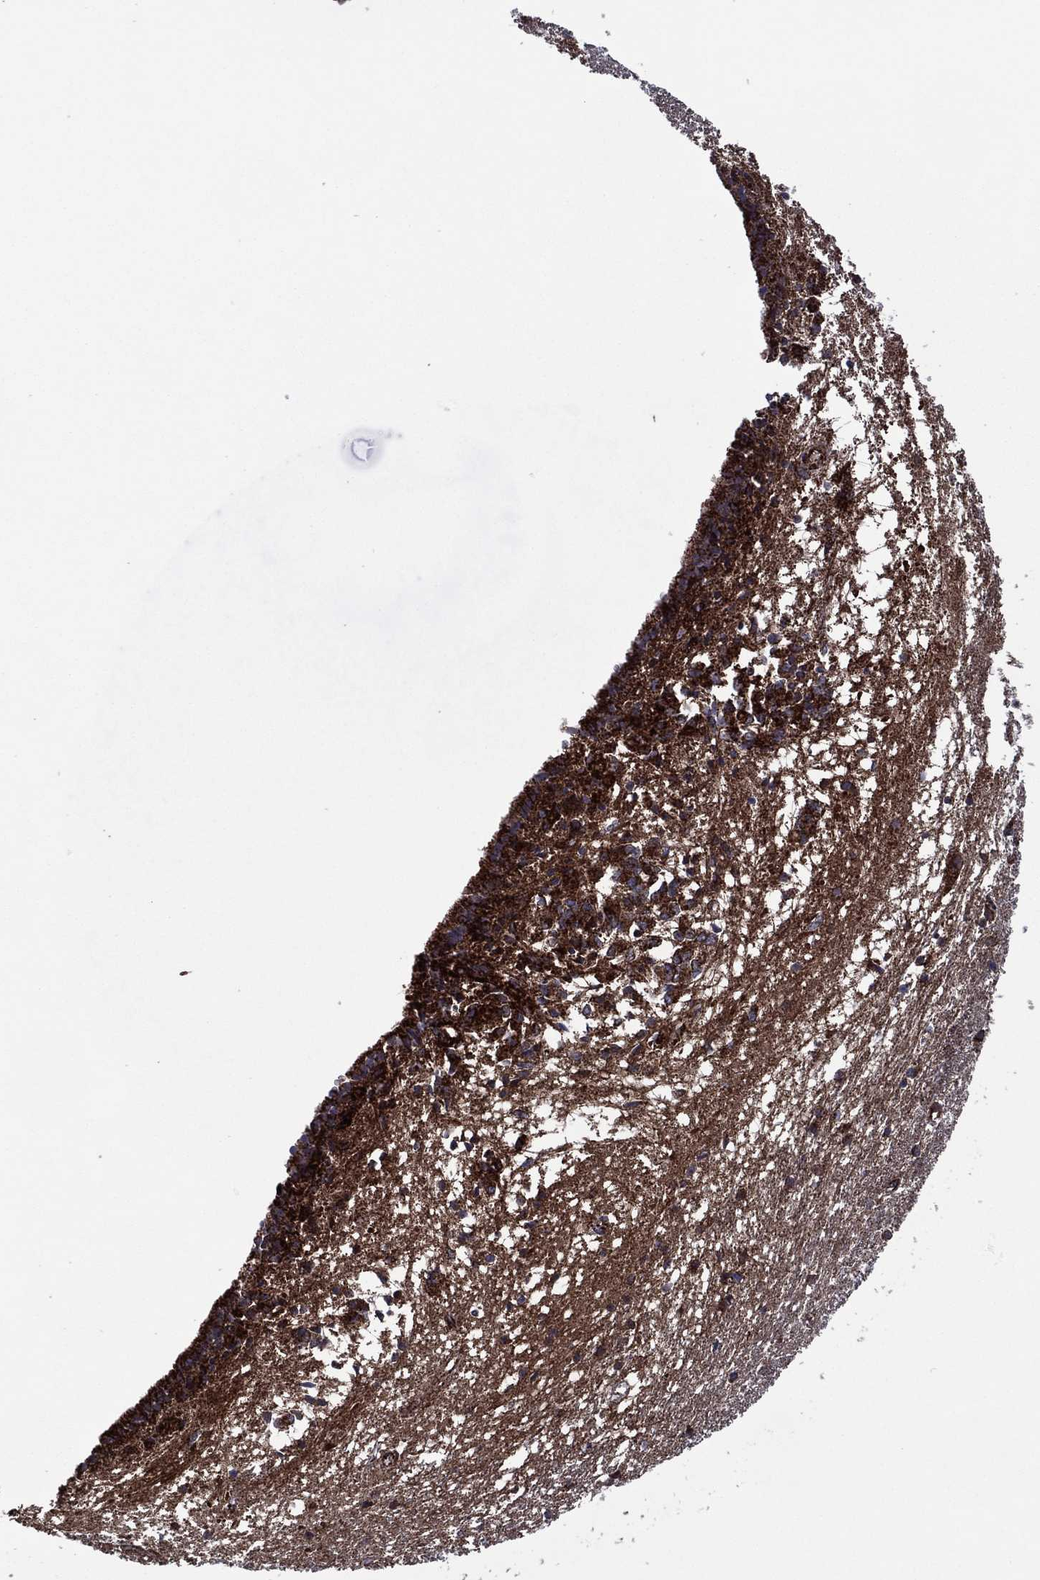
{"staining": {"intensity": "moderate", "quantity": "<25%", "location": "cytoplasmic/membranous"}, "tissue": "caudate", "cell_type": "Glial cells", "image_type": "normal", "snomed": [{"axis": "morphology", "description": "Normal tissue, NOS"}, {"axis": "topography", "description": "Lateral ventricle wall"}], "caption": "Glial cells exhibit low levels of moderate cytoplasmic/membranous staining in approximately <25% of cells in normal human caudate. The staining is performed using DAB brown chromogen to label protein expression. The nuclei are counter-stained blue using hematoxylin.", "gene": "HTD2", "patient": {"sex": "female", "age": 71}}